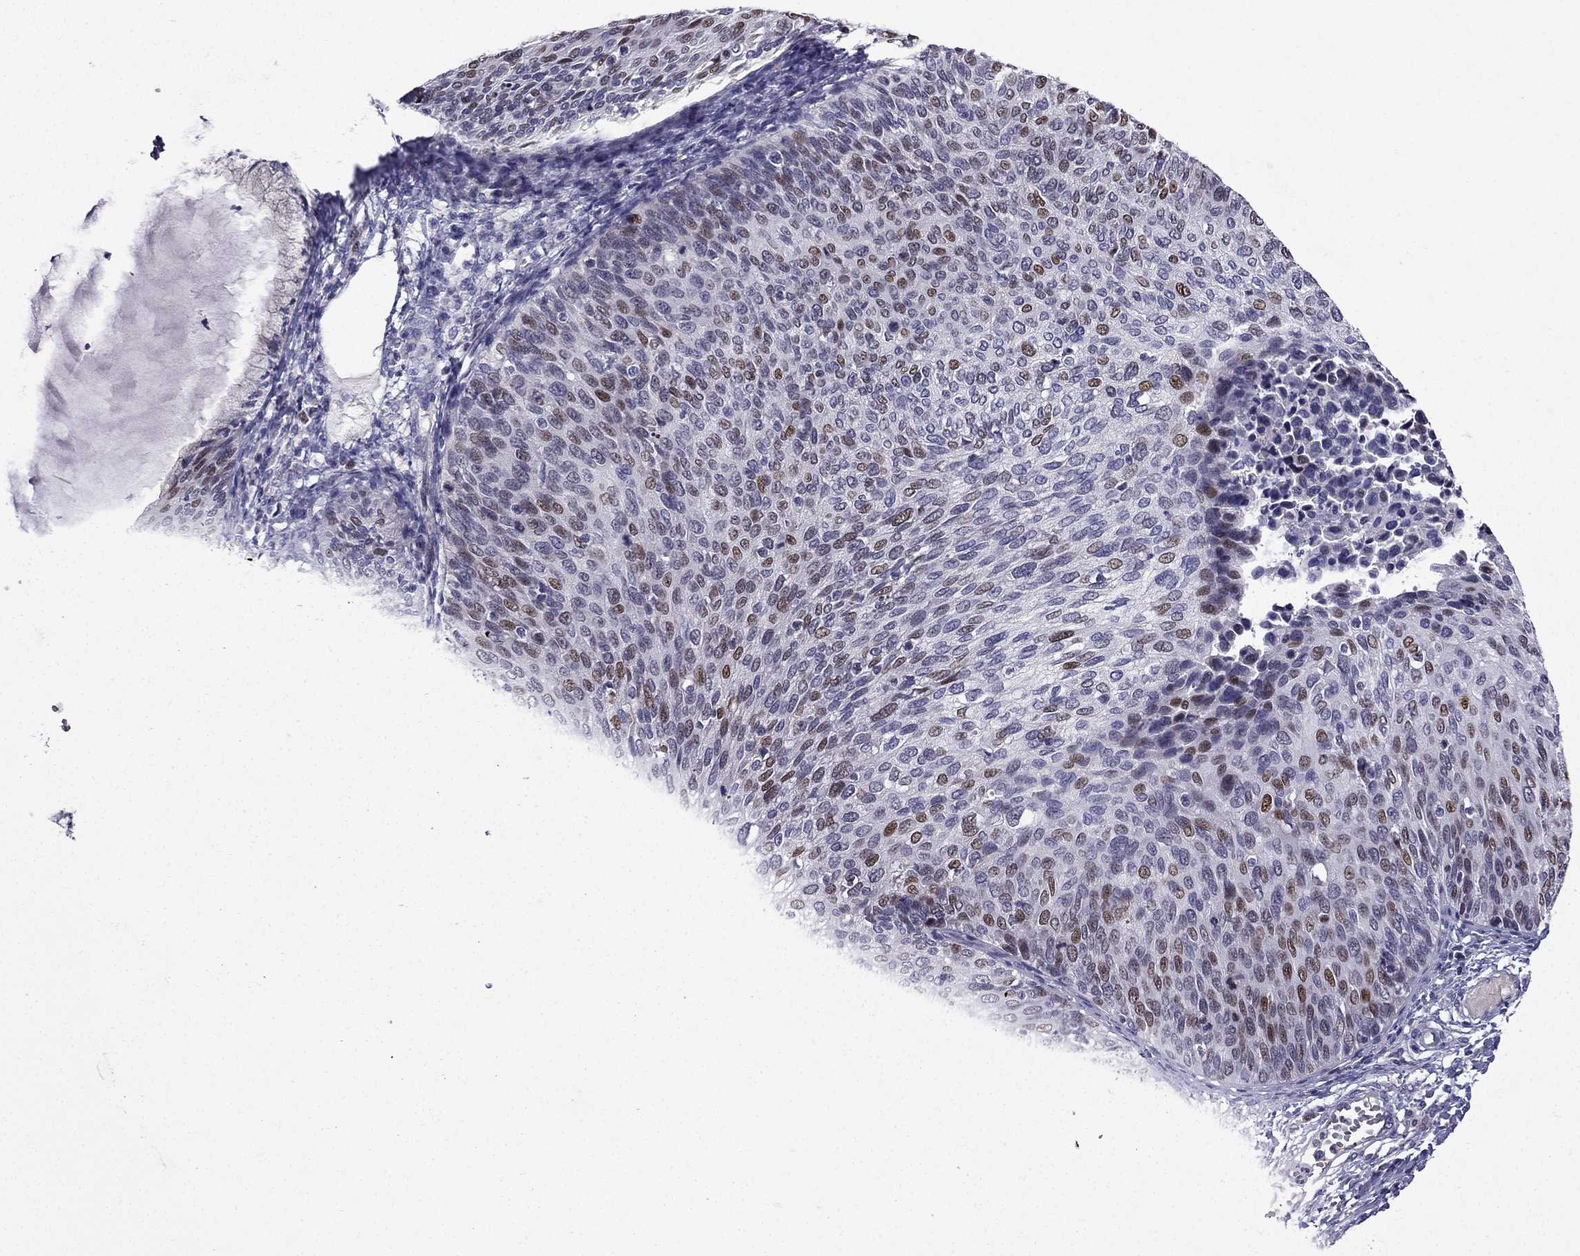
{"staining": {"intensity": "moderate", "quantity": "<25%", "location": "nuclear"}, "tissue": "cervical cancer", "cell_type": "Tumor cells", "image_type": "cancer", "snomed": [{"axis": "morphology", "description": "Squamous cell carcinoma, NOS"}, {"axis": "topography", "description": "Cervix"}], "caption": "The histopathology image demonstrates staining of cervical cancer (squamous cell carcinoma), revealing moderate nuclear protein positivity (brown color) within tumor cells.", "gene": "UHRF1", "patient": {"sex": "female", "age": 36}}